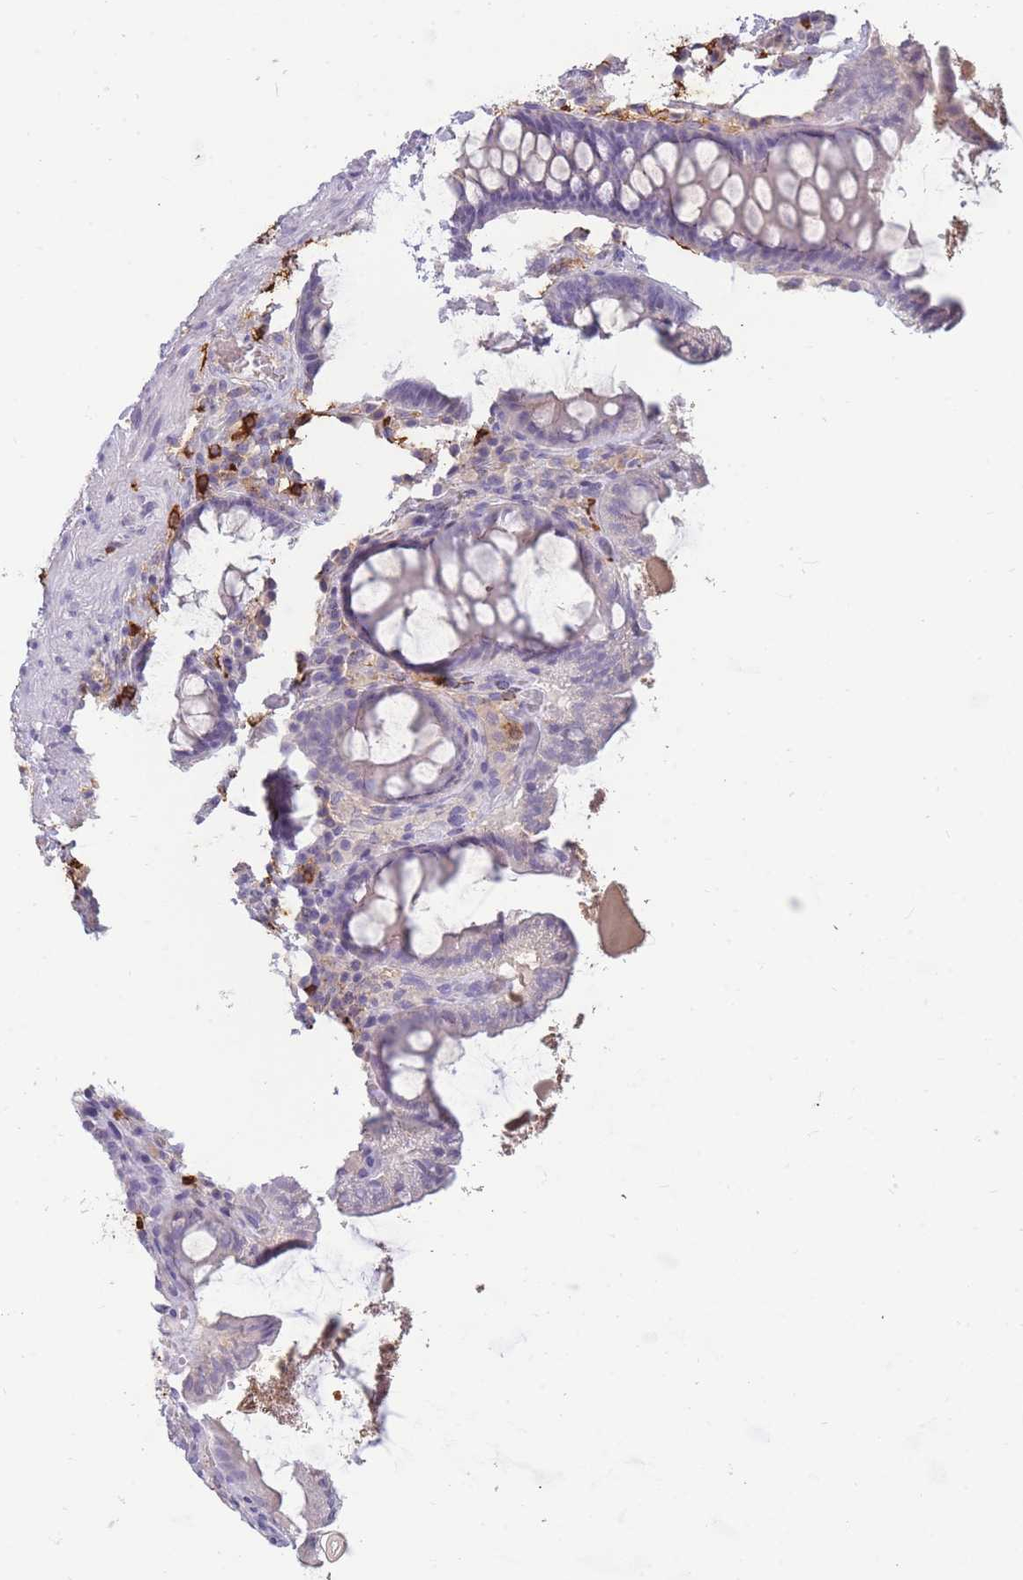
{"staining": {"intensity": "negative", "quantity": "none", "location": "none"}, "tissue": "colon", "cell_type": "Endothelial cells", "image_type": "normal", "snomed": [{"axis": "morphology", "description": "Normal tissue, NOS"}, {"axis": "topography", "description": "Colon"}], "caption": "IHC image of normal colon stained for a protein (brown), which shows no positivity in endothelial cells.", "gene": "TPSD1", "patient": {"sex": "male", "age": 84}}